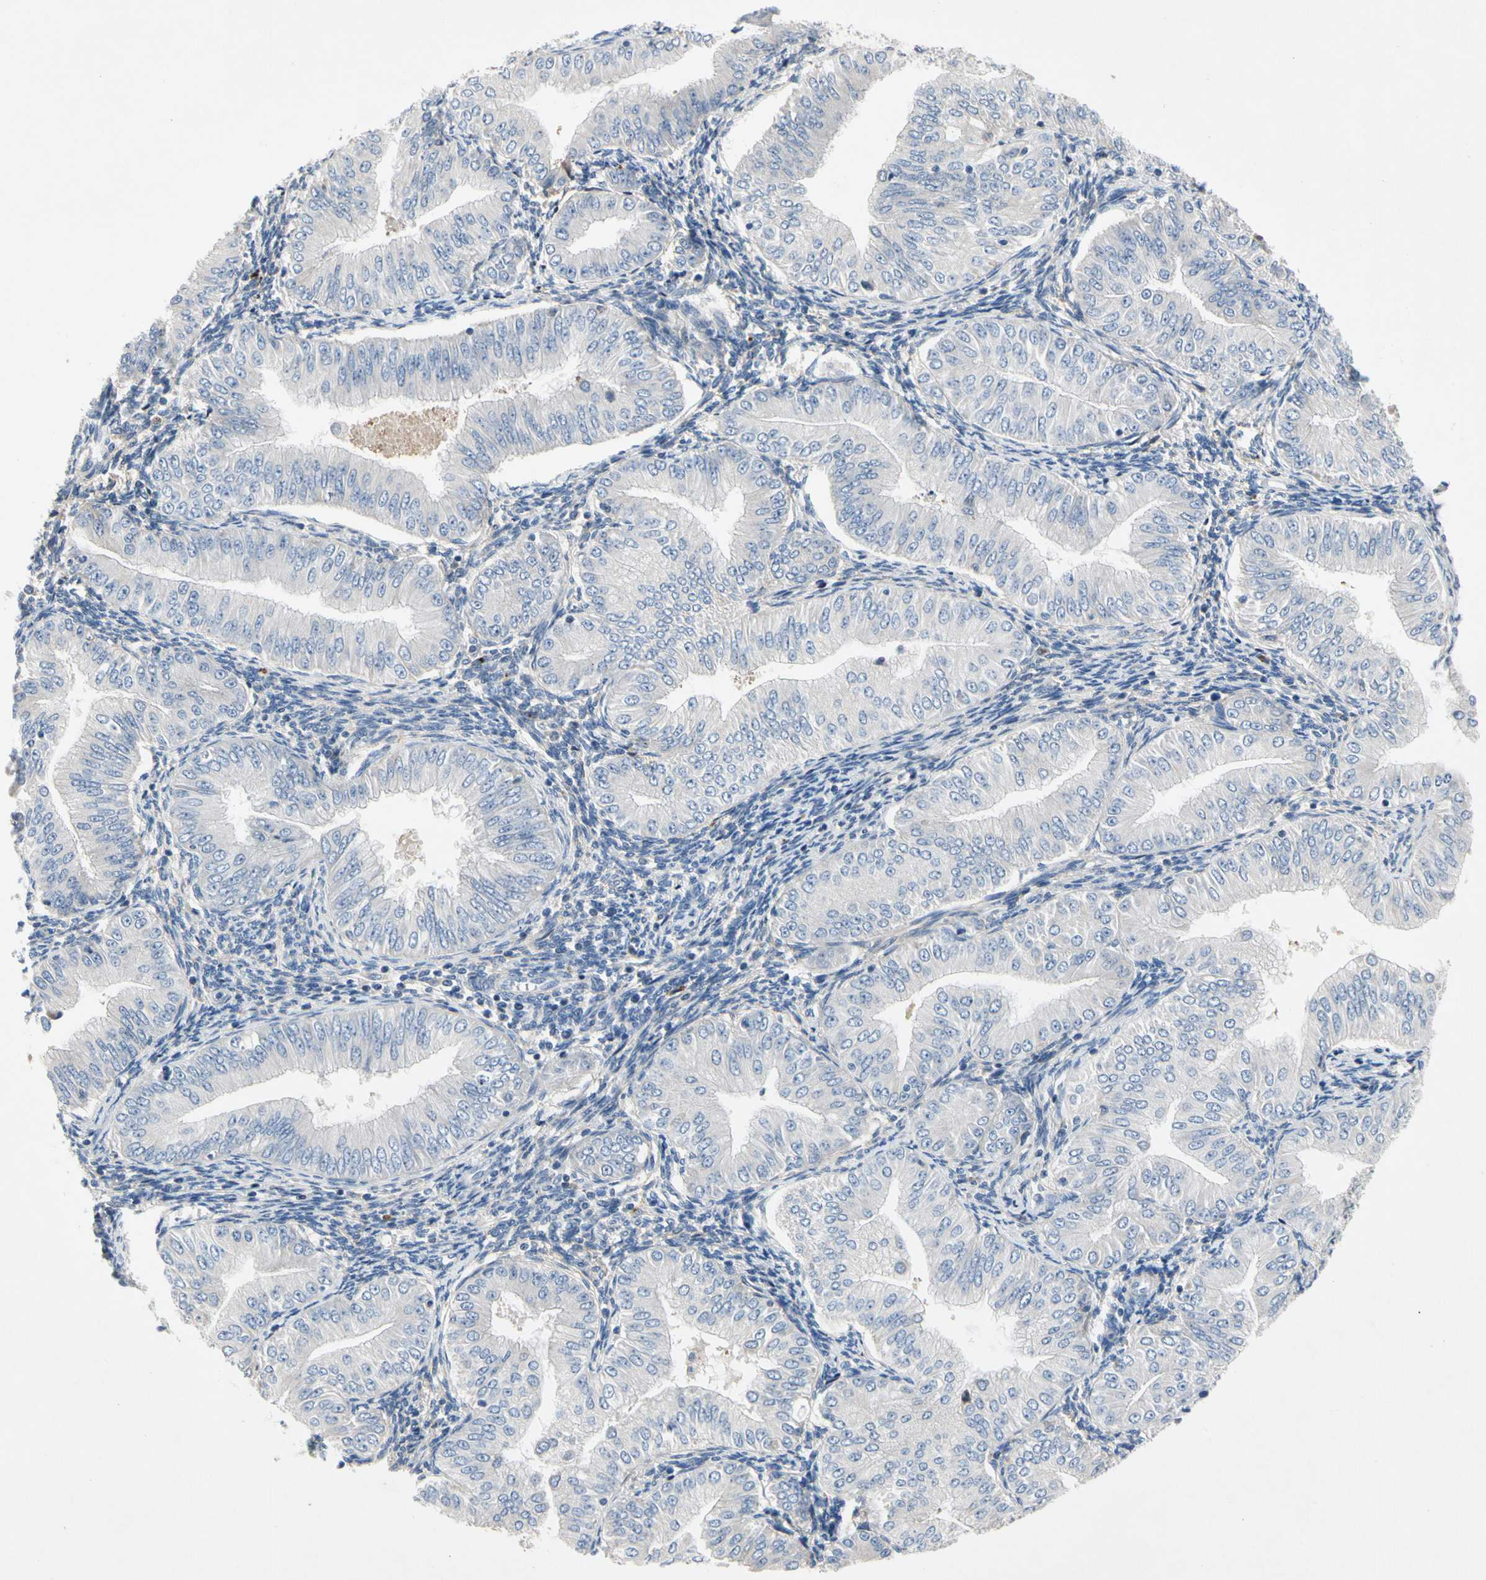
{"staining": {"intensity": "negative", "quantity": "none", "location": "none"}, "tissue": "endometrial cancer", "cell_type": "Tumor cells", "image_type": "cancer", "snomed": [{"axis": "morphology", "description": "Normal tissue, NOS"}, {"axis": "morphology", "description": "Adenocarcinoma, NOS"}, {"axis": "topography", "description": "Endometrium"}], "caption": "DAB immunohistochemical staining of adenocarcinoma (endometrial) shows no significant expression in tumor cells.", "gene": "GAS6", "patient": {"sex": "female", "age": 53}}